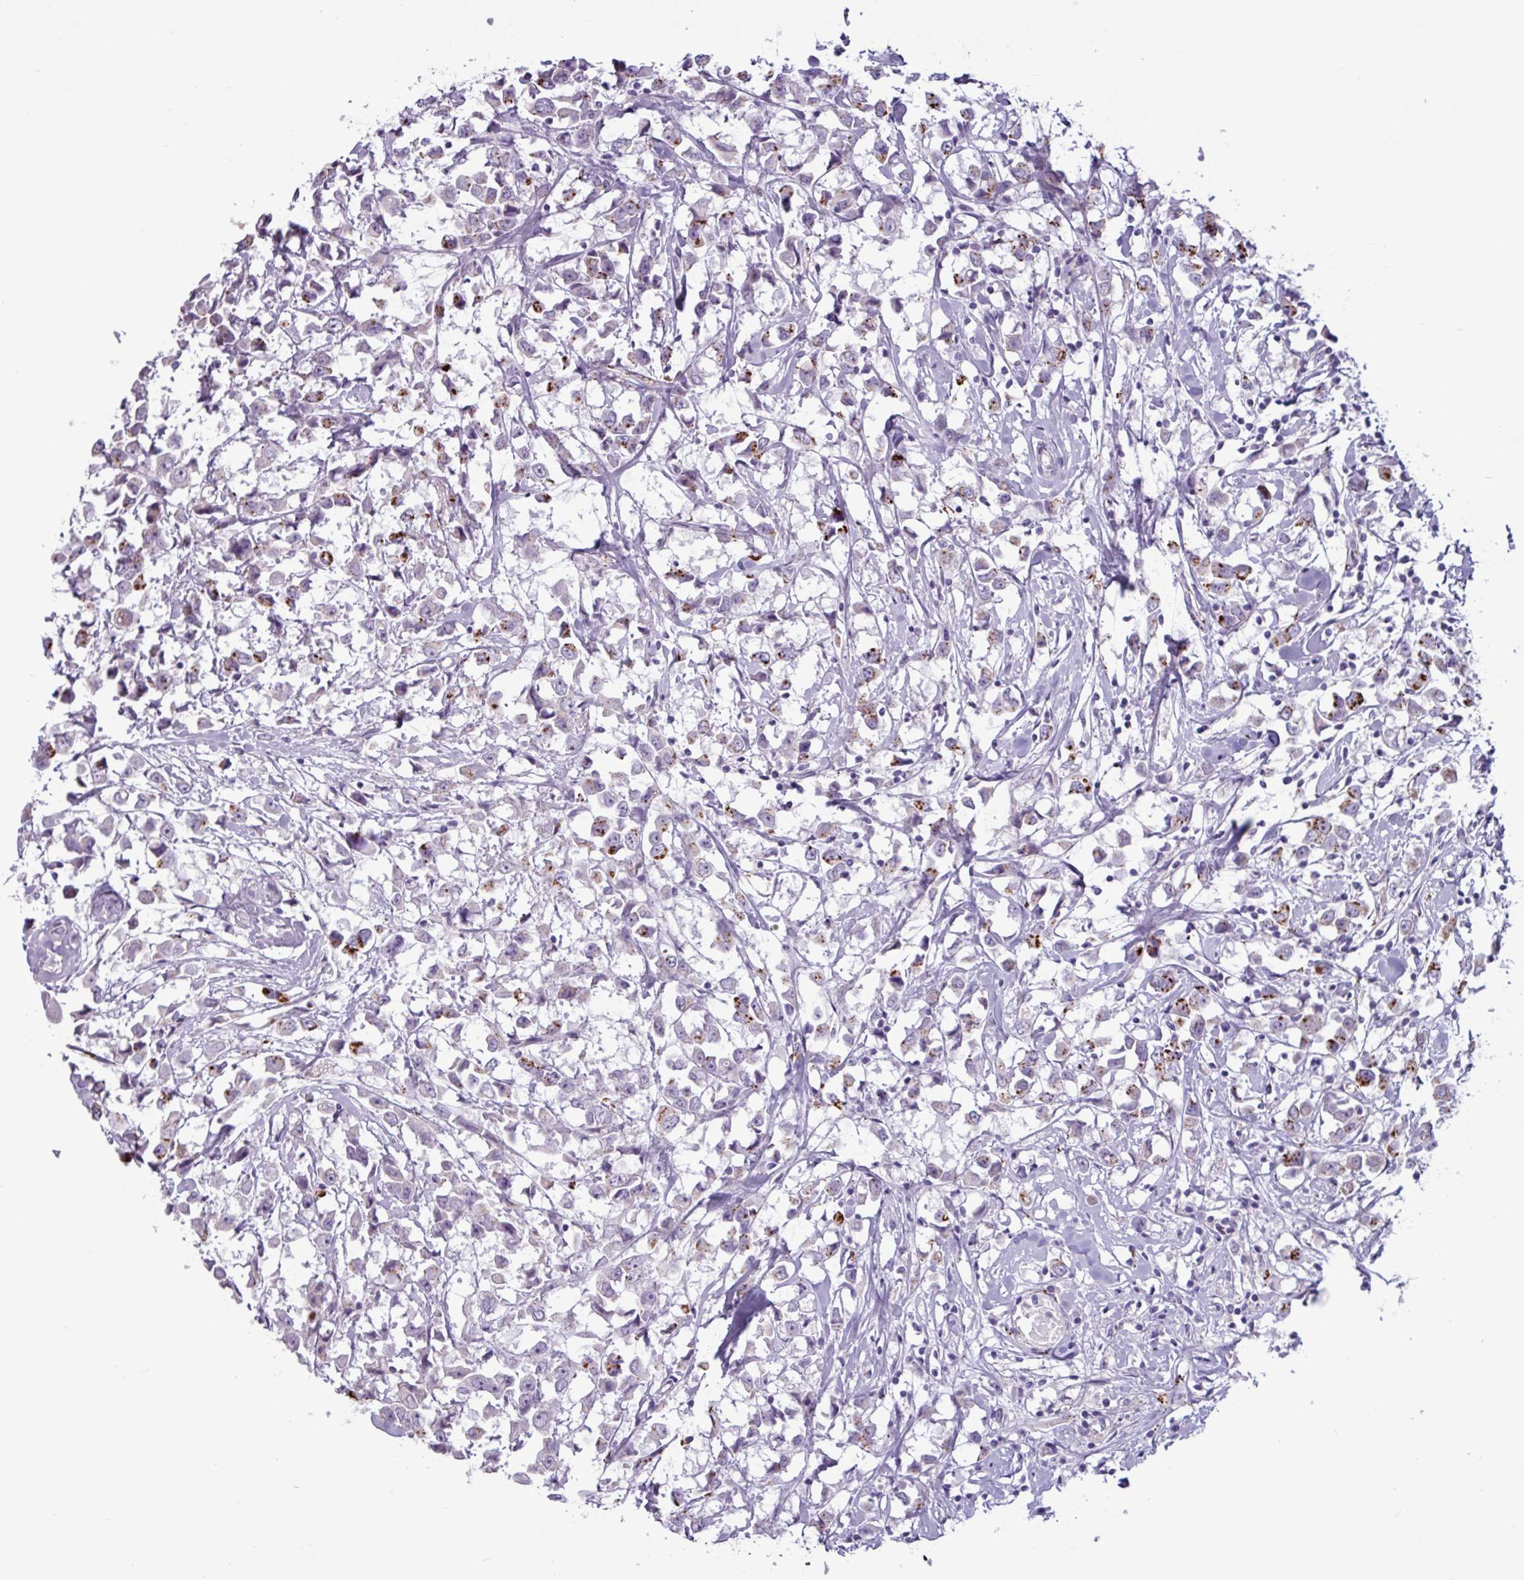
{"staining": {"intensity": "strong", "quantity": "25%-75%", "location": "cytoplasmic/membranous"}, "tissue": "breast cancer", "cell_type": "Tumor cells", "image_type": "cancer", "snomed": [{"axis": "morphology", "description": "Duct carcinoma"}, {"axis": "topography", "description": "Breast"}], "caption": "Protein staining by immunohistochemistry (IHC) exhibits strong cytoplasmic/membranous staining in about 25%-75% of tumor cells in breast cancer (infiltrating ductal carcinoma).", "gene": "PLIN2", "patient": {"sex": "female", "age": 61}}